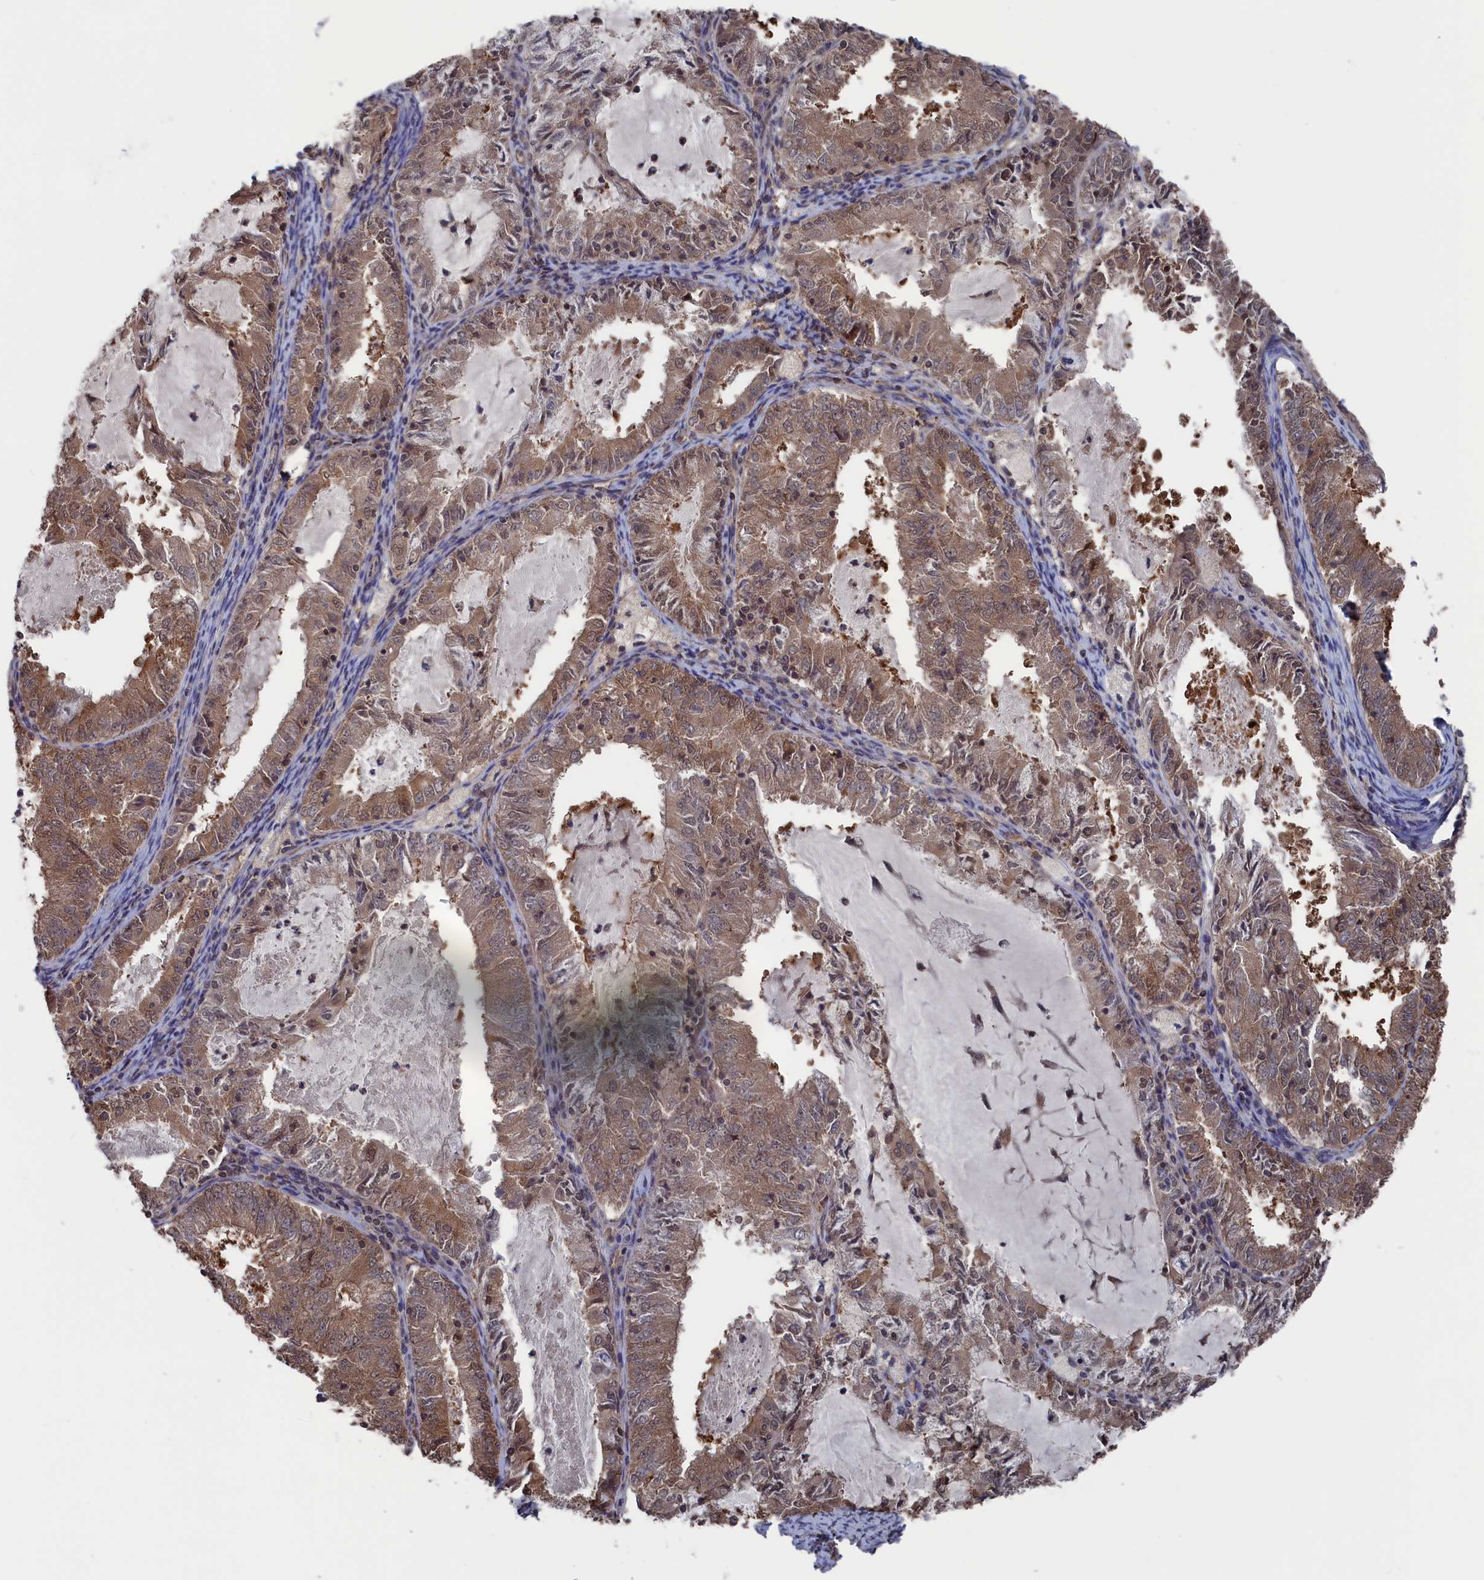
{"staining": {"intensity": "moderate", "quantity": ">75%", "location": "cytoplasmic/membranous"}, "tissue": "endometrial cancer", "cell_type": "Tumor cells", "image_type": "cancer", "snomed": [{"axis": "morphology", "description": "Adenocarcinoma, NOS"}, {"axis": "topography", "description": "Endometrium"}], "caption": "This is an image of immunohistochemistry staining of endometrial cancer (adenocarcinoma), which shows moderate expression in the cytoplasmic/membranous of tumor cells.", "gene": "NUTF2", "patient": {"sex": "female", "age": 57}}